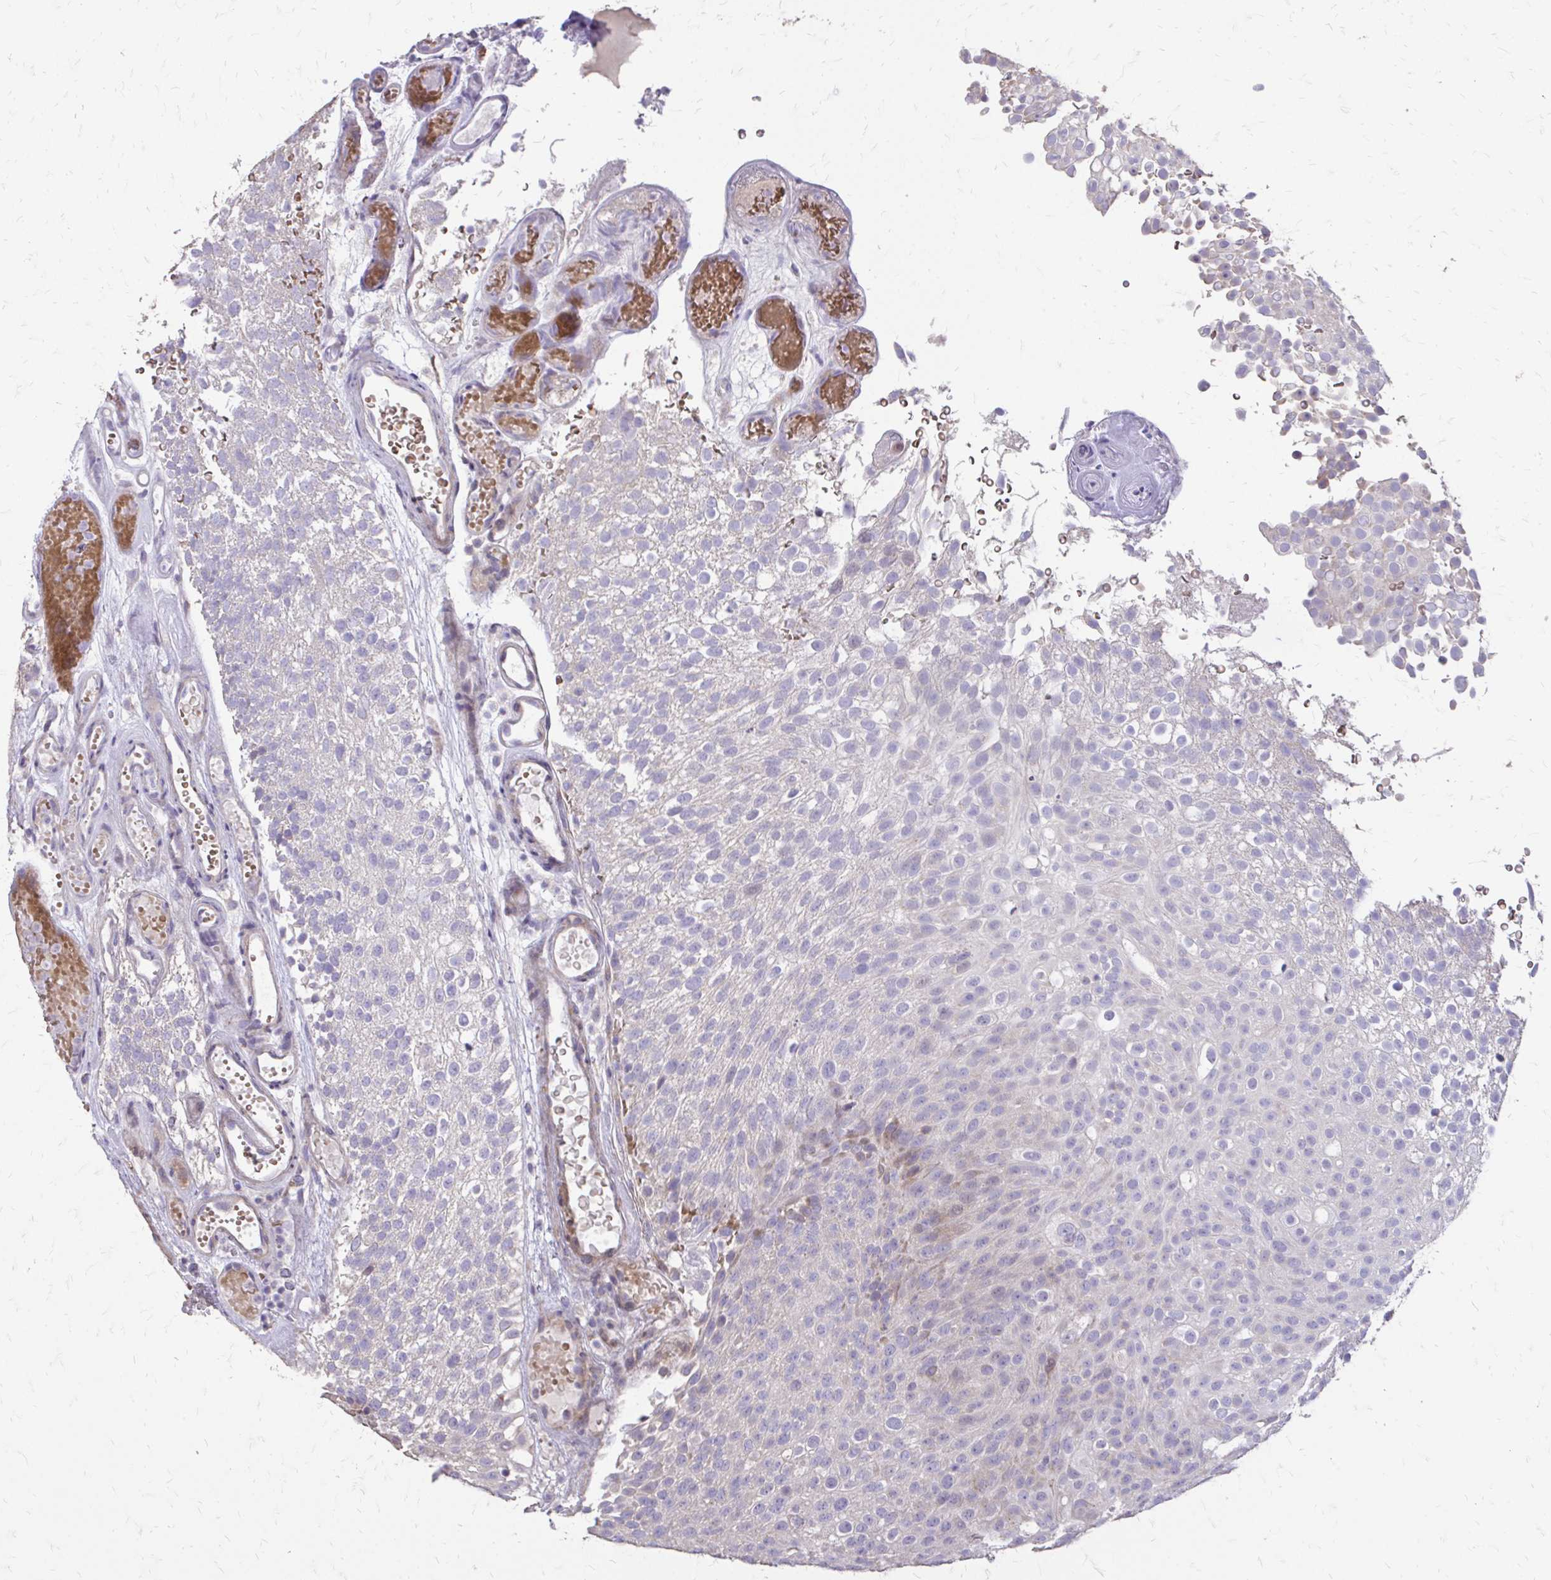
{"staining": {"intensity": "negative", "quantity": "none", "location": "none"}, "tissue": "urothelial cancer", "cell_type": "Tumor cells", "image_type": "cancer", "snomed": [{"axis": "morphology", "description": "Urothelial carcinoma, Low grade"}, {"axis": "topography", "description": "Urinary bladder"}], "caption": "Tumor cells are negative for brown protein staining in urothelial cancer.", "gene": "MYORG", "patient": {"sex": "male", "age": 78}}